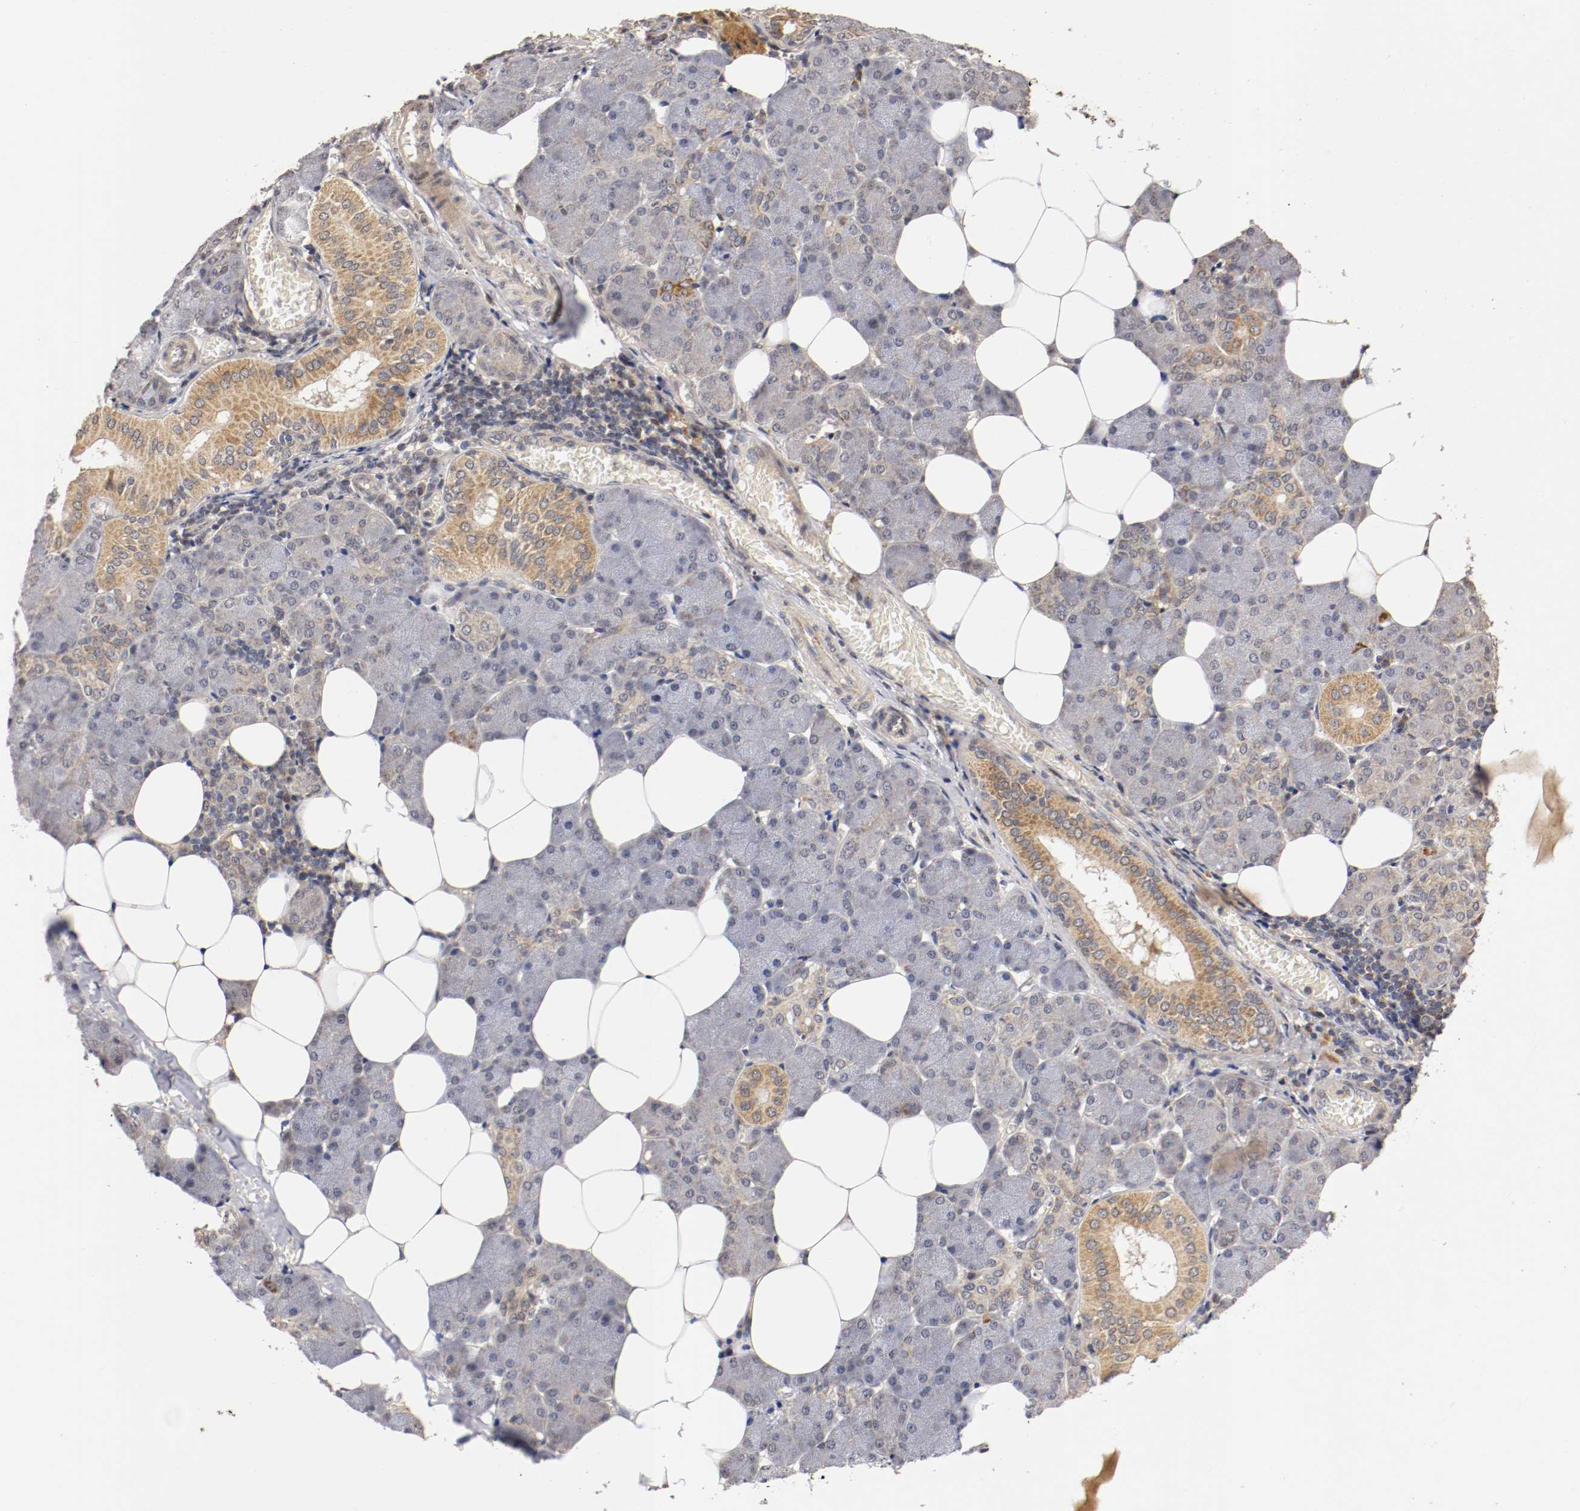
{"staining": {"intensity": "weak", "quantity": "25%-75%", "location": "cytoplasmic/membranous,nuclear"}, "tissue": "salivary gland", "cell_type": "Glandular cells", "image_type": "normal", "snomed": [{"axis": "morphology", "description": "Normal tissue, NOS"}, {"axis": "morphology", "description": "Adenoma, NOS"}, {"axis": "topography", "description": "Salivary gland"}], "caption": "Brown immunohistochemical staining in normal human salivary gland exhibits weak cytoplasmic/membranous,nuclear expression in about 25%-75% of glandular cells.", "gene": "TNFRSF1B", "patient": {"sex": "female", "age": 32}}